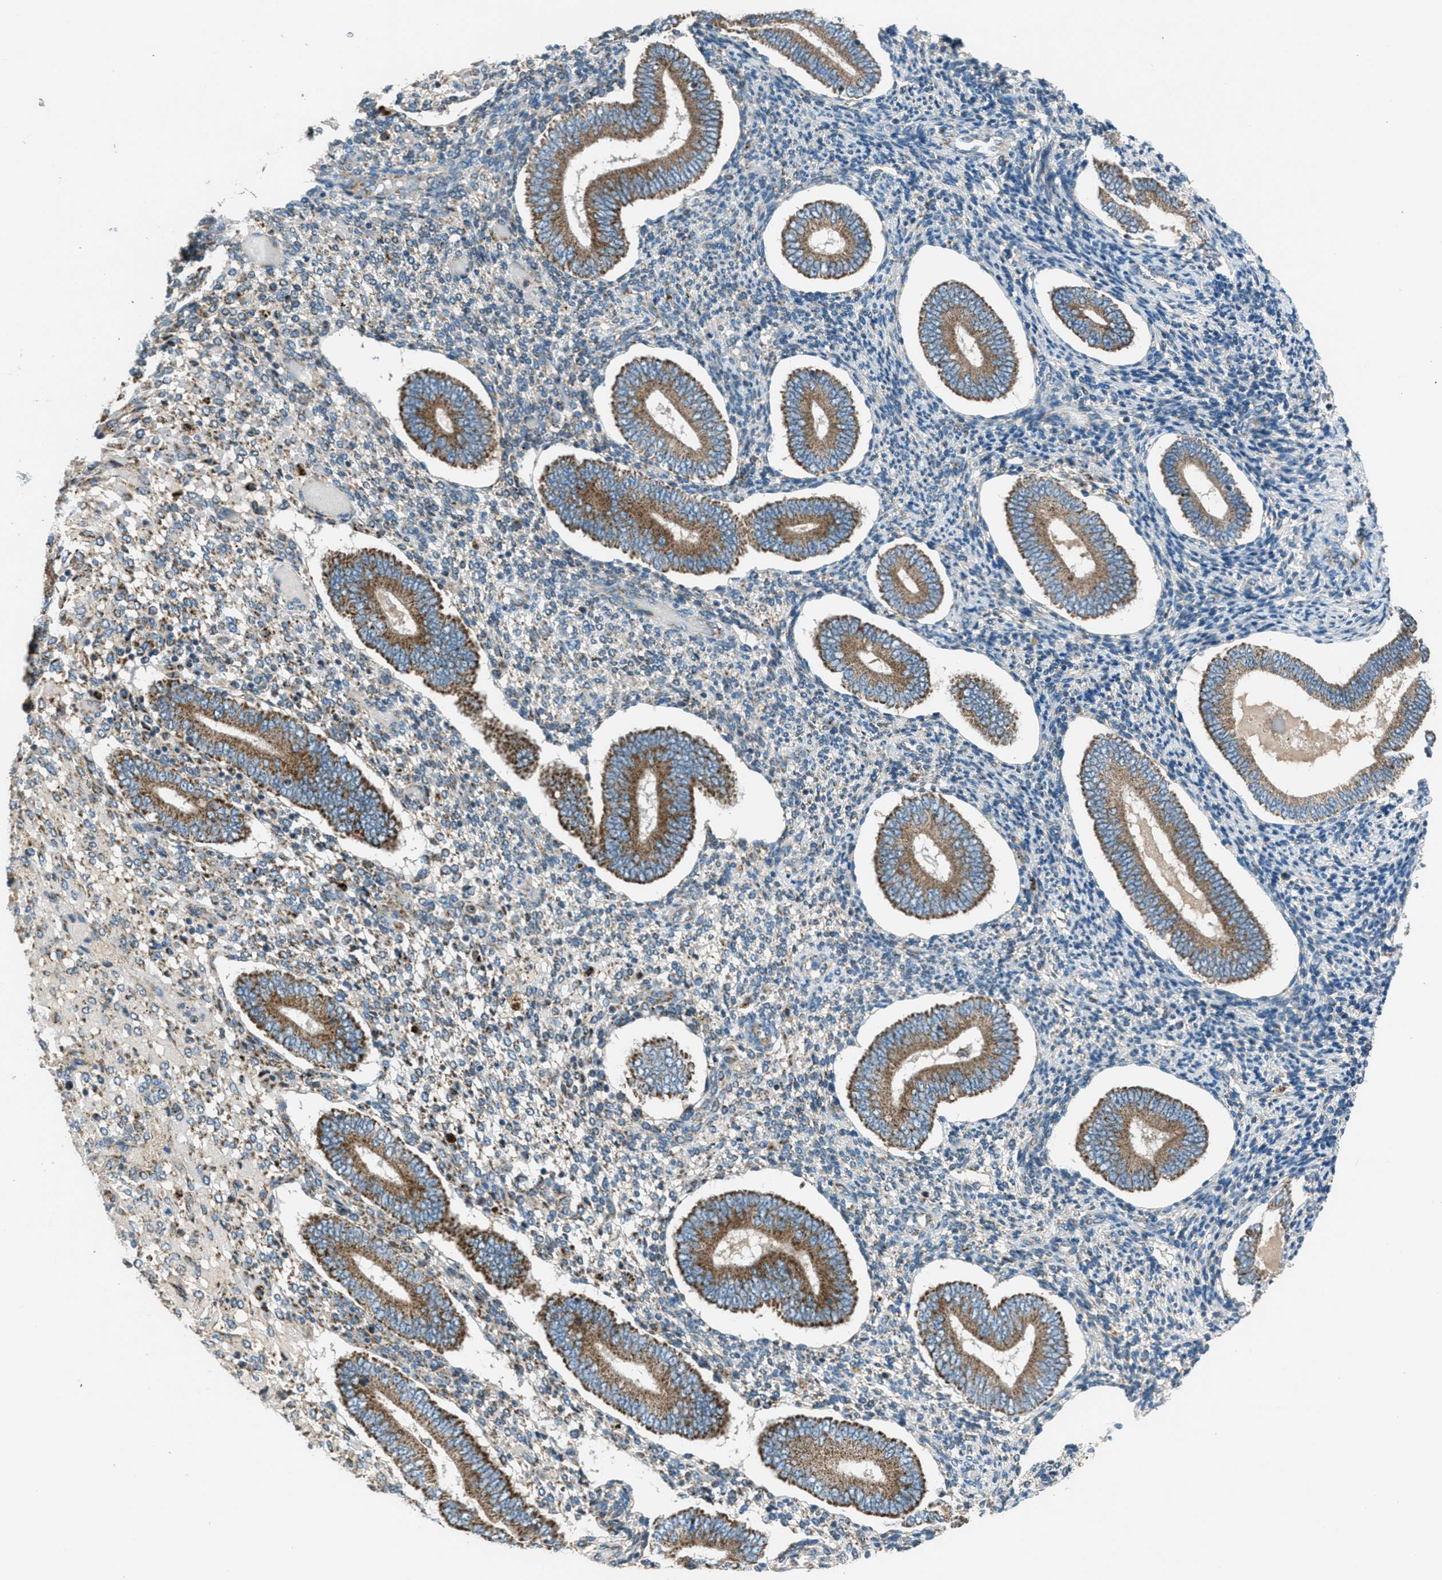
{"staining": {"intensity": "weak", "quantity": "<25%", "location": "cytoplasmic/membranous"}, "tissue": "endometrium", "cell_type": "Cells in endometrial stroma", "image_type": "normal", "snomed": [{"axis": "morphology", "description": "Normal tissue, NOS"}, {"axis": "topography", "description": "Endometrium"}], "caption": "Photomicrograph shows no protein positivity in cells in endometrial stroma of benign endometrium.", "gene": "BCKDK", "patient": {"sex": "female", "age": 42}}